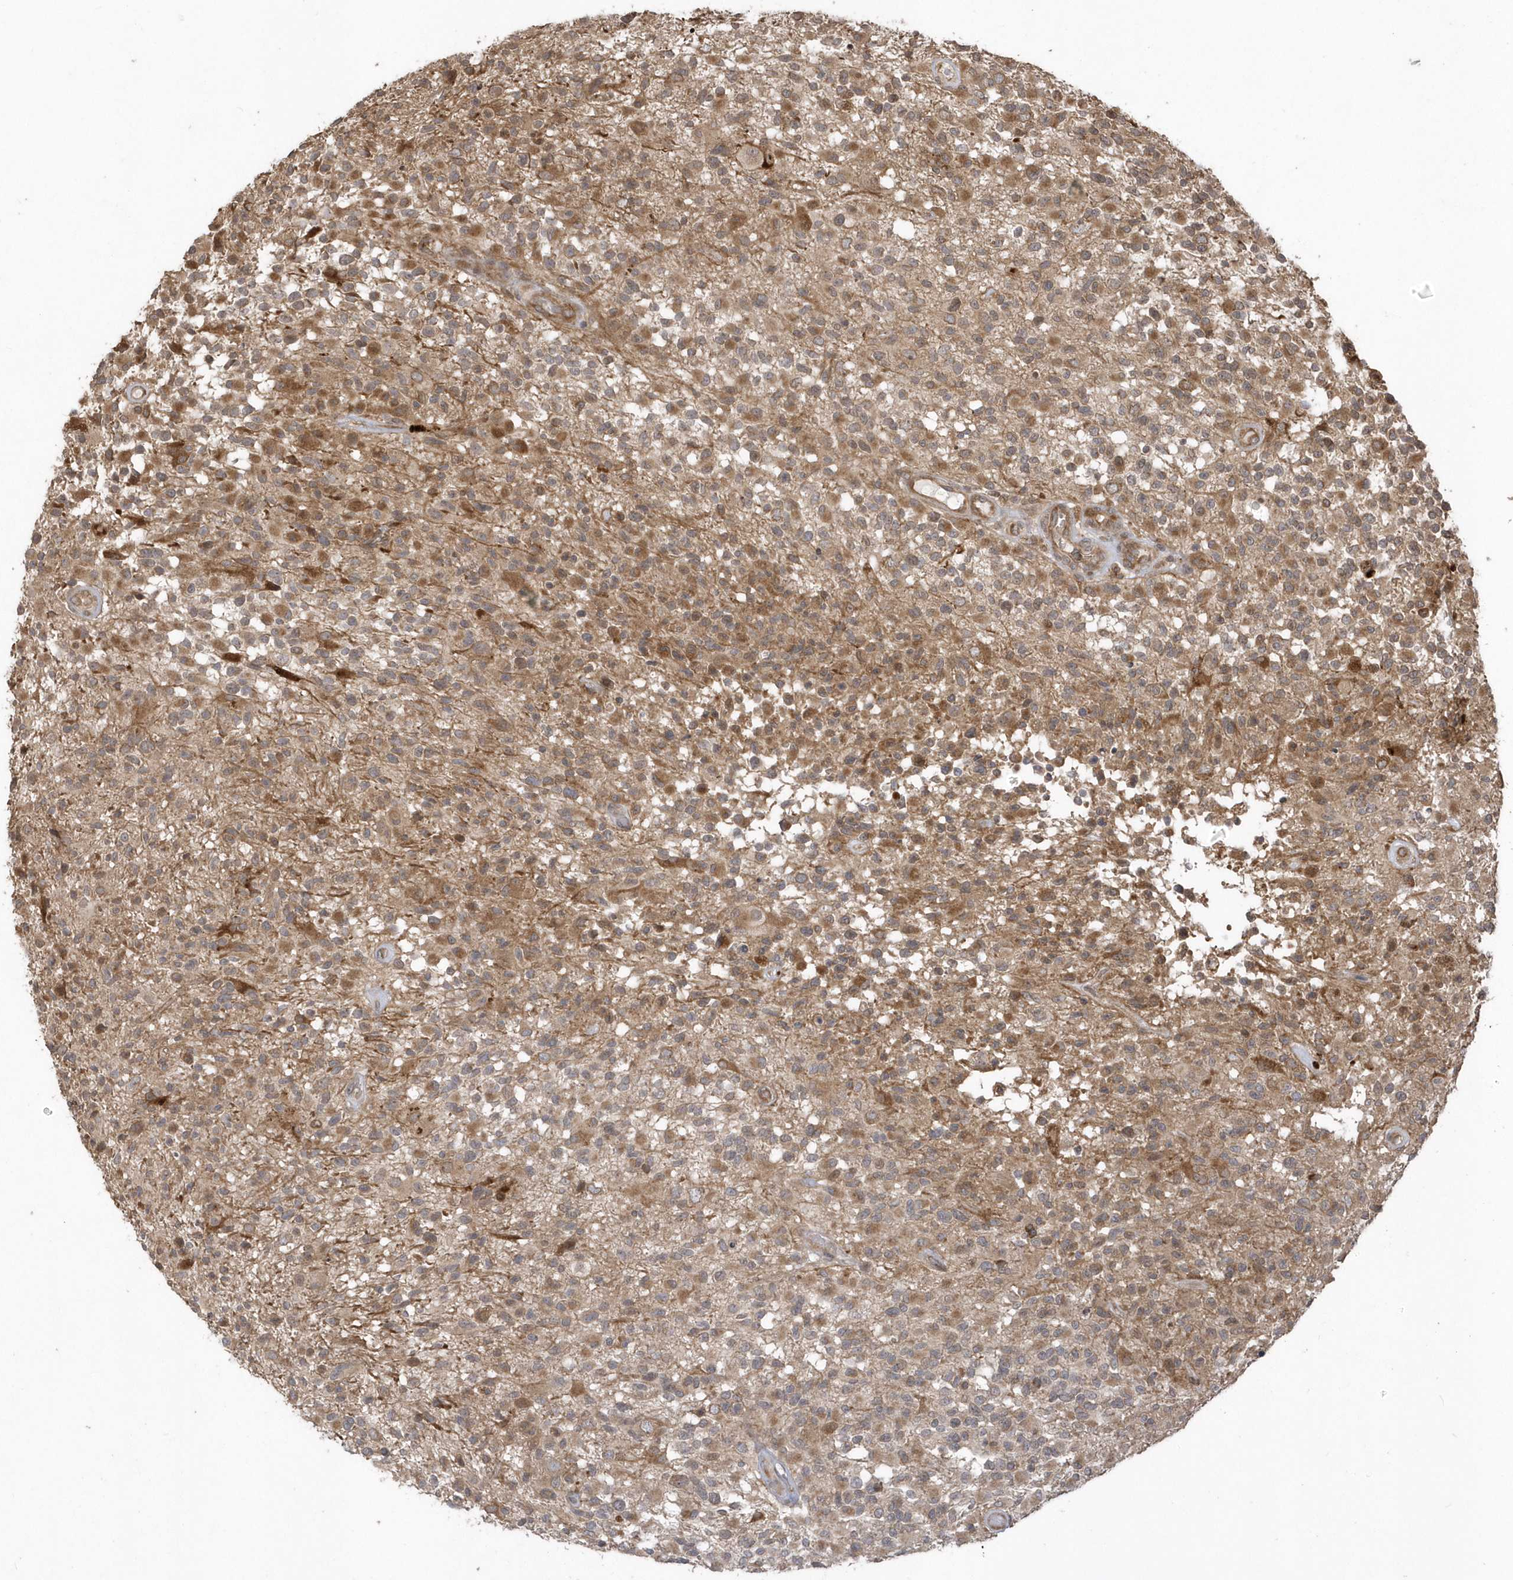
{"staining": {"intensity": "moderate", "quantity": "25%-75%", "location": "cytoplasmic/membranous"}, "tissue": "glioma", "cell_type": "Tumor cells", "image_type": "cancer", "snomed": [{"axis": "morphology", "description": "Glioma, malignant, High grade"}, {"axis": "morphology", "description": "Glioblastoma, NOS"}, {"axis": "topography", "description": "Brain"}], "caption": "Immunohistochemistry (DAB (3,3'-diaminobenzidine)) staining of human glioma shows moderate cytoplasmic/membranous protein expression in approximately 25%-75% of tumor cells.", "gene": "HERPUD1", "patient": {"sex": "male", "age": 60}}